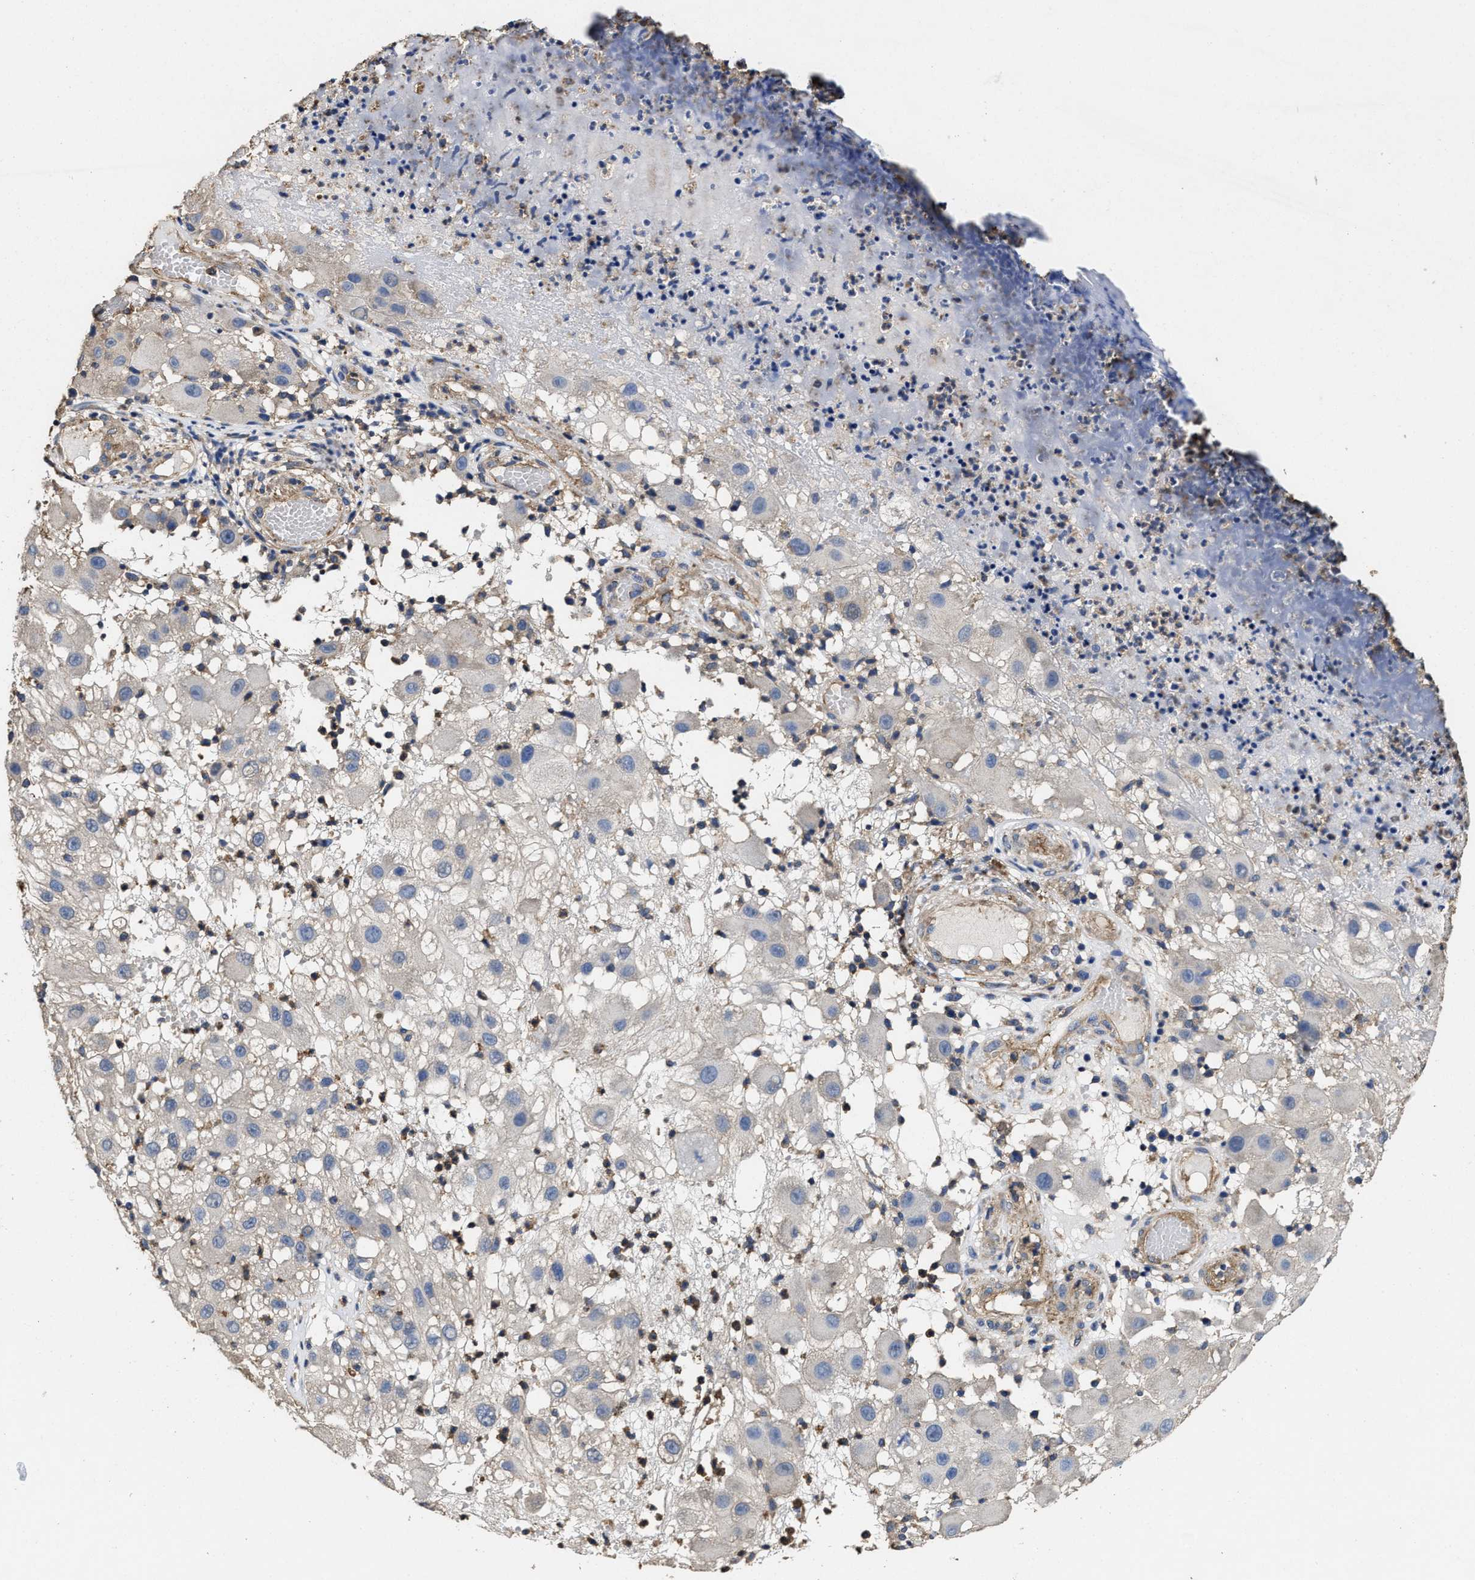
{"staining": {"intensity": "negative", "quantity": "none", "location": "none"}, "tissue": "melanoma", "cell_type": "Tumor cells", "image_type": "cancer", "snomed": [{"axis": "morphology", "description": "Malignant melanoma, NOS"}, {"axis": "topography", "description": "Skin"}], "caption": "This is an immunohistochemistry (IHC) histopathology image of human melanoma. There is no expression in tumor cells.", "gene": "SFXN4", "patient": {"sex": "female", "age": 81}}